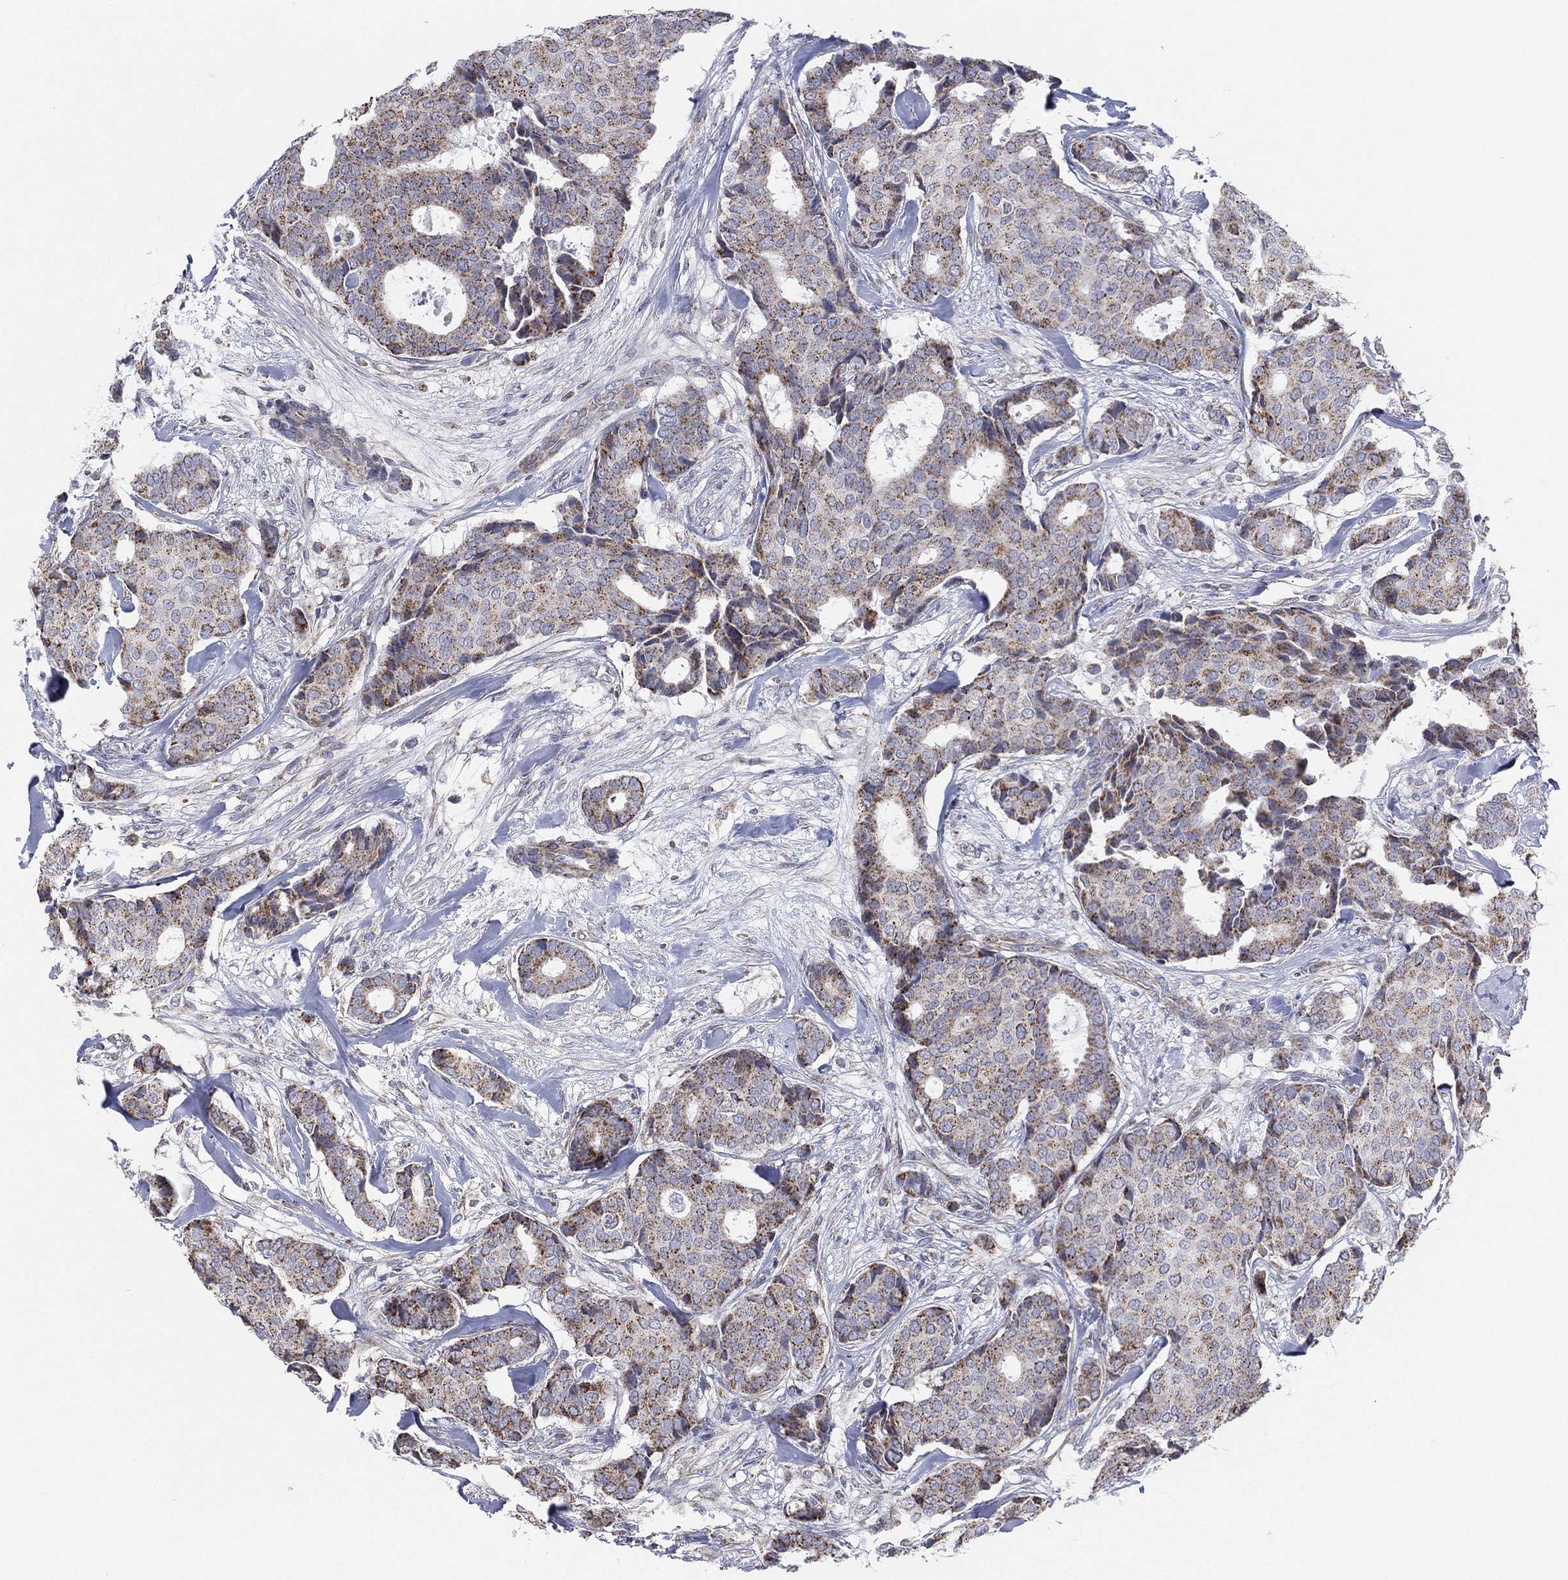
{"staining": {"intensity": "moderate", "quantity": "<25%", "location": "cytoplasmic/membranous"}, "tissue": "breast cancer", "cell_type": "Tumor cells", "image_type": "cancer", "snomed": [{"axis": "morphology", "description": "Duct carcinoma"}, {"axis": "topography", "description": "Breast"}], "caption": "High-magnification brightfield microscopy of breast cancer stained with DAB (3,3'-diaminobenzidine) (brown) and counterstained with hematoxylin (blue). tumor cells exhibit moderate cytoplasmic/membranous expression is identified in approximately<25% of cells. The protein is shown in brown color, while the nuclei are stained blue.", "gene": "INA", "patient": {"sex": "female", "age": 75}}